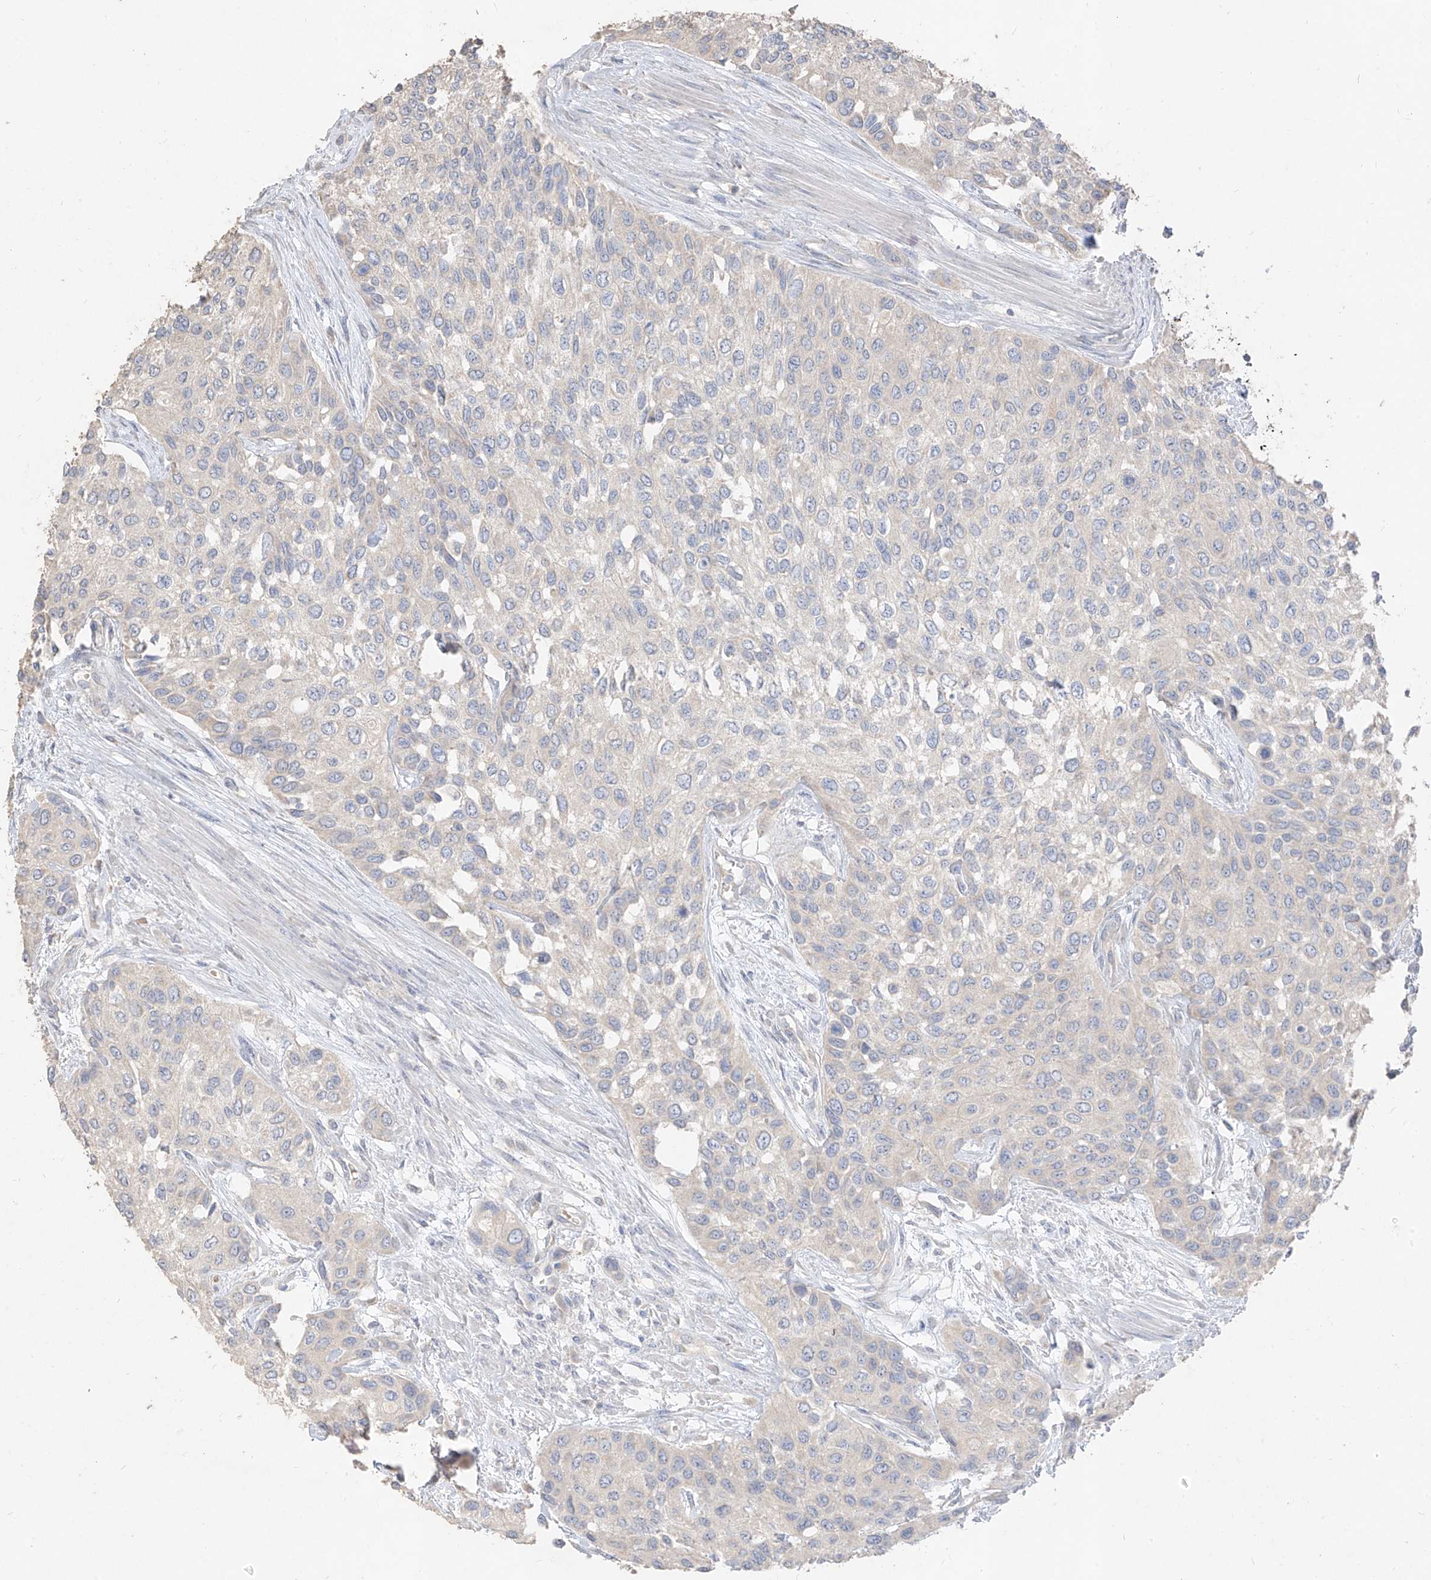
{"staining": {"intensity": "negative", "quantity": "none", "location": "none"}, "tissue": "urothelial cancer", "cell_type": "Tumor cells", "image_type": "cancer", "snomed": [{"axis": "morphology", "description": "Normal tissue, NOS"}, {"axis": "morphology", "description": "Urothelial carcinoma, High grade"}, {"axis": "topography", "description": "Vascular tissue"}, {"axis": "topography", "description": "Urinary bladder"}], "caption": "DAB (3,3'-diaminobenzidine) immunohistochemical staining of urothelial carcinoma (high-grade) reveals no significant expression in tumor cells.", "gene": "ZZEF1", "patient": {"sex": "female", "age": 56}}